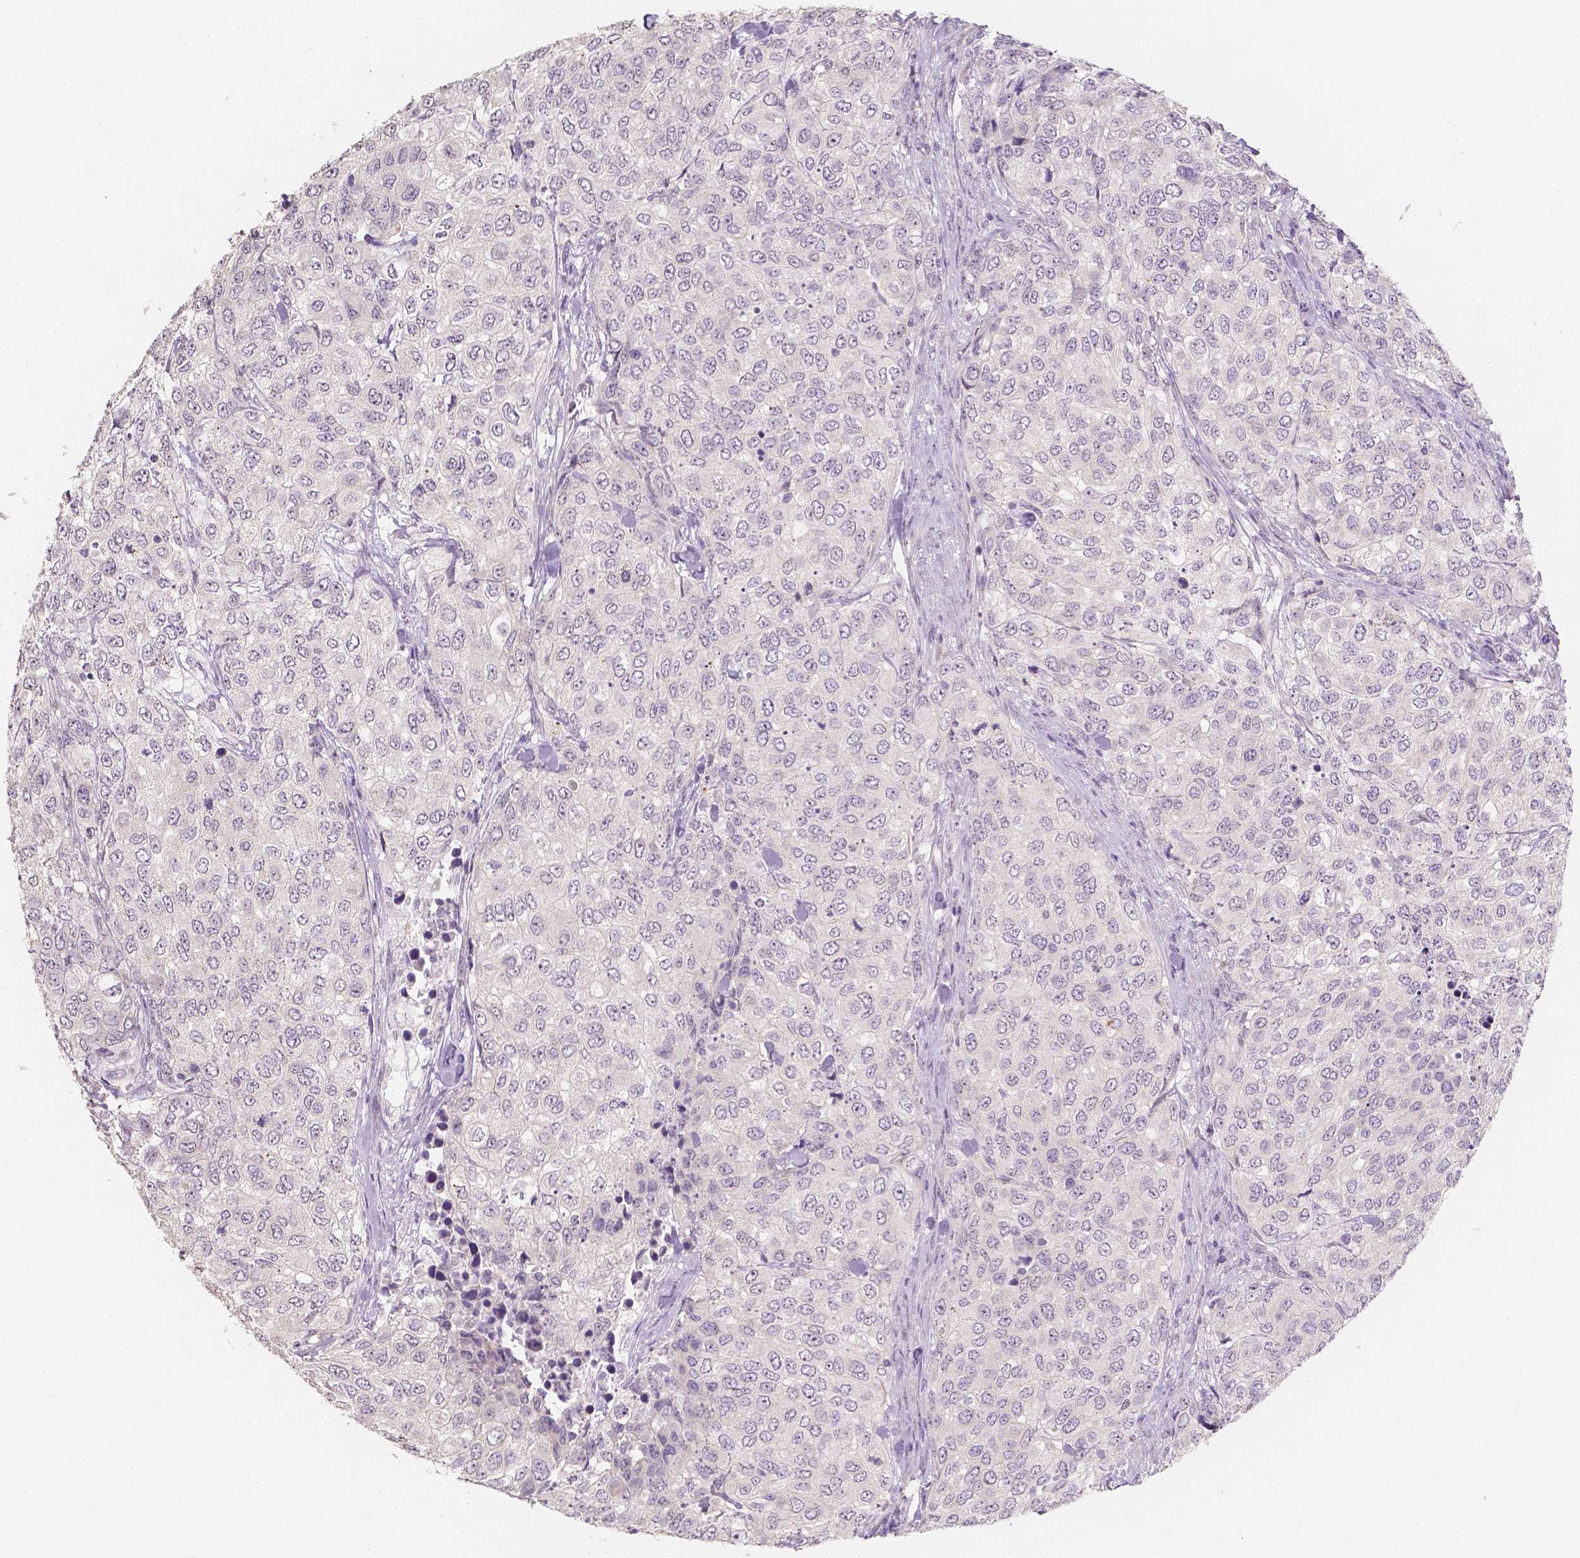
{"staining": {"intensity": "negative", "quantity": "none", "location": "none"}, "tissue": "urothelial cancer", "cell_type": "Tumor cells", "image_type": "cancer", "snomed": [{"axis": "morphology", "description": "Urothelial carcinoma, High grade"}, {"axis": "topography", "description": "Urinary bladder"}], "caption": "Tumor cells are negative for protein expression in human urothelial cancer.", "gene": "C1orf167", "patient": {"sex": "female", "age": 78}}